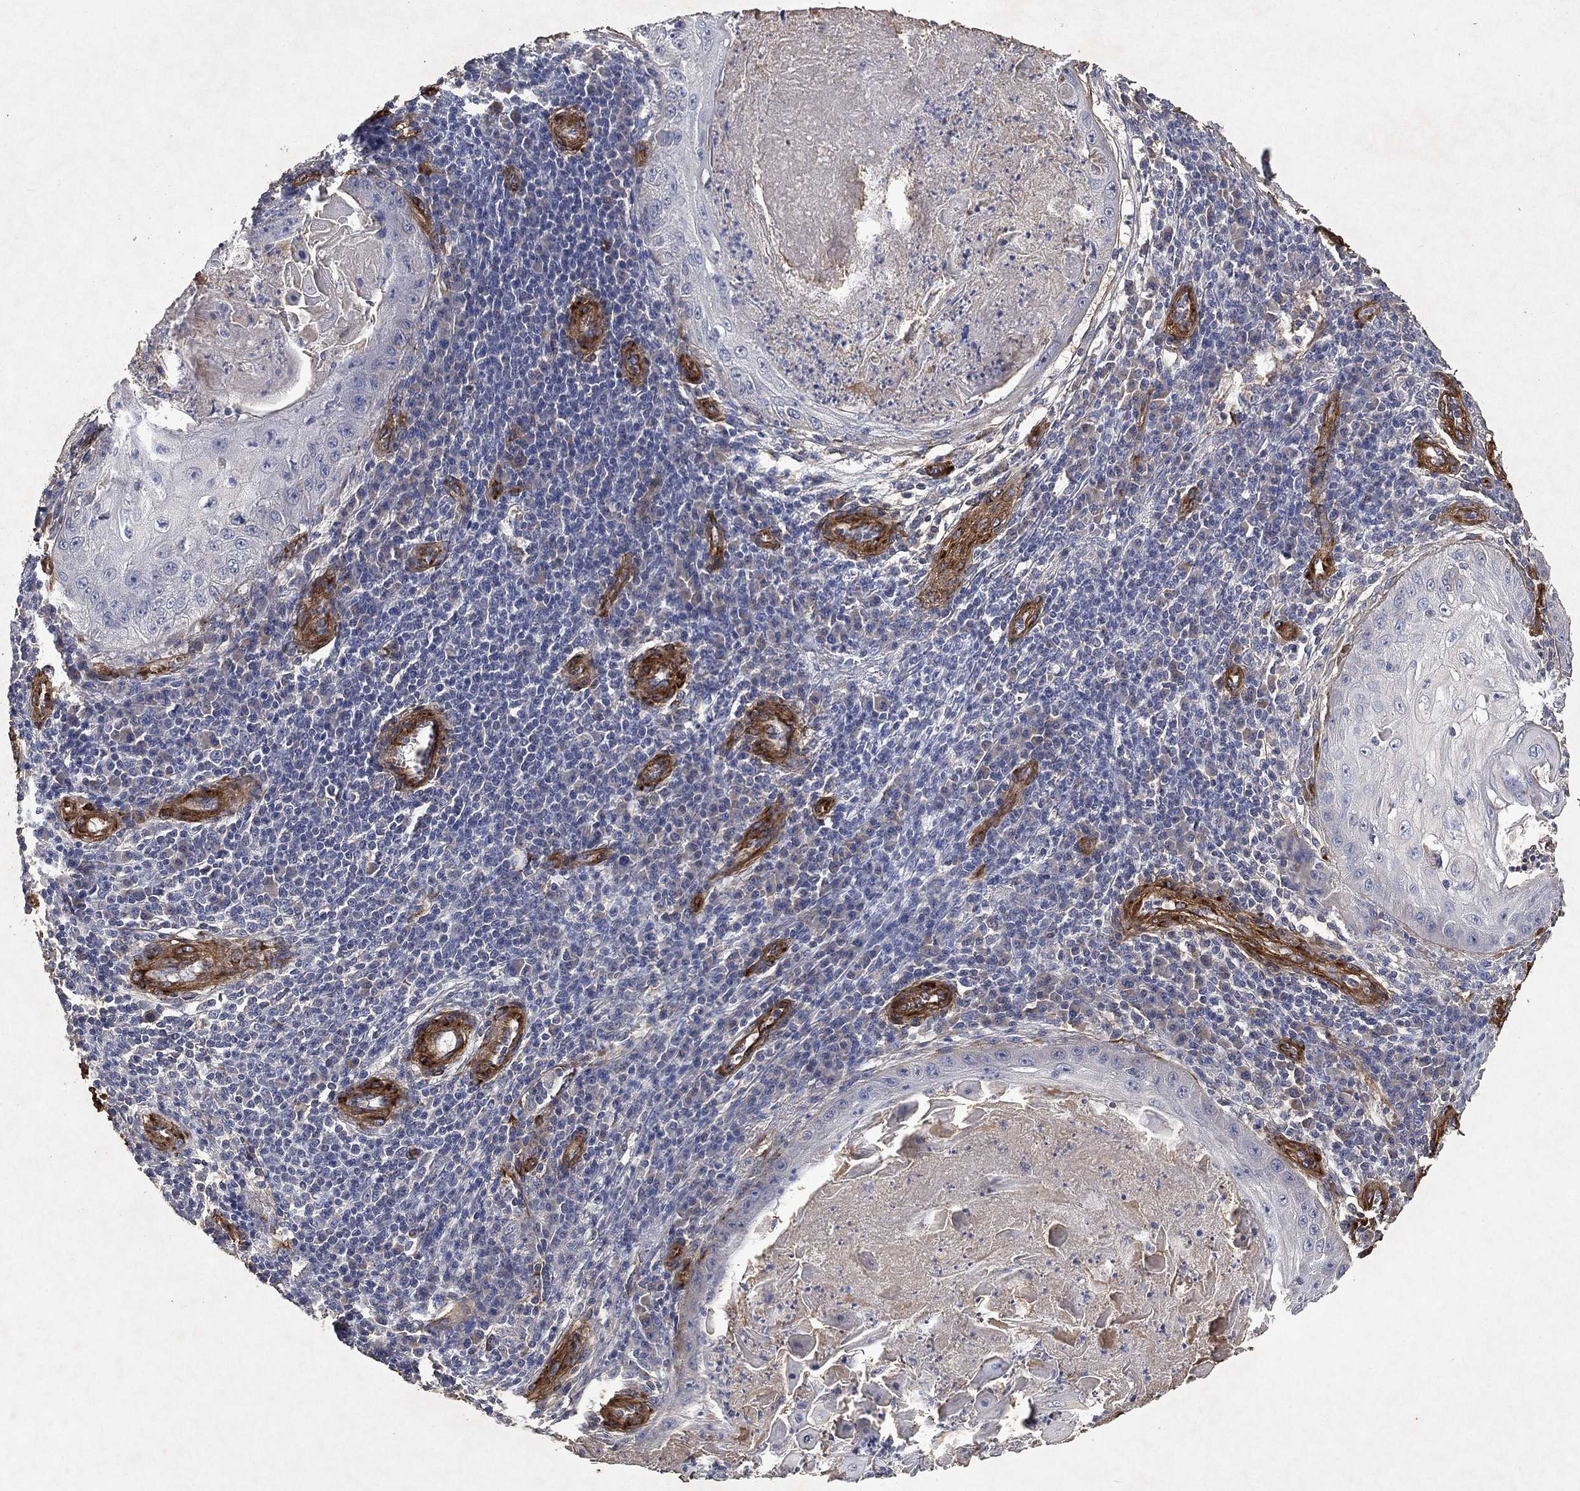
{"staining": {"intensity": "negative", "quantity": "none", "location": "none"}, "tissue": "skin cancer", "cell_type": "Tumor cells", "image_type": "cancer", "snomed": [{"axis": "morphology", "description": "Squamous cell carcinoma, NOS"}, {"axis": "topography", "description": "Skin"}], "caption": "A micrograph of human skin squamous cell carcinoma is negative for staining in tumor cells.", "gene": "COL4A2", "patient": {"sex": "male", "age": 70}}